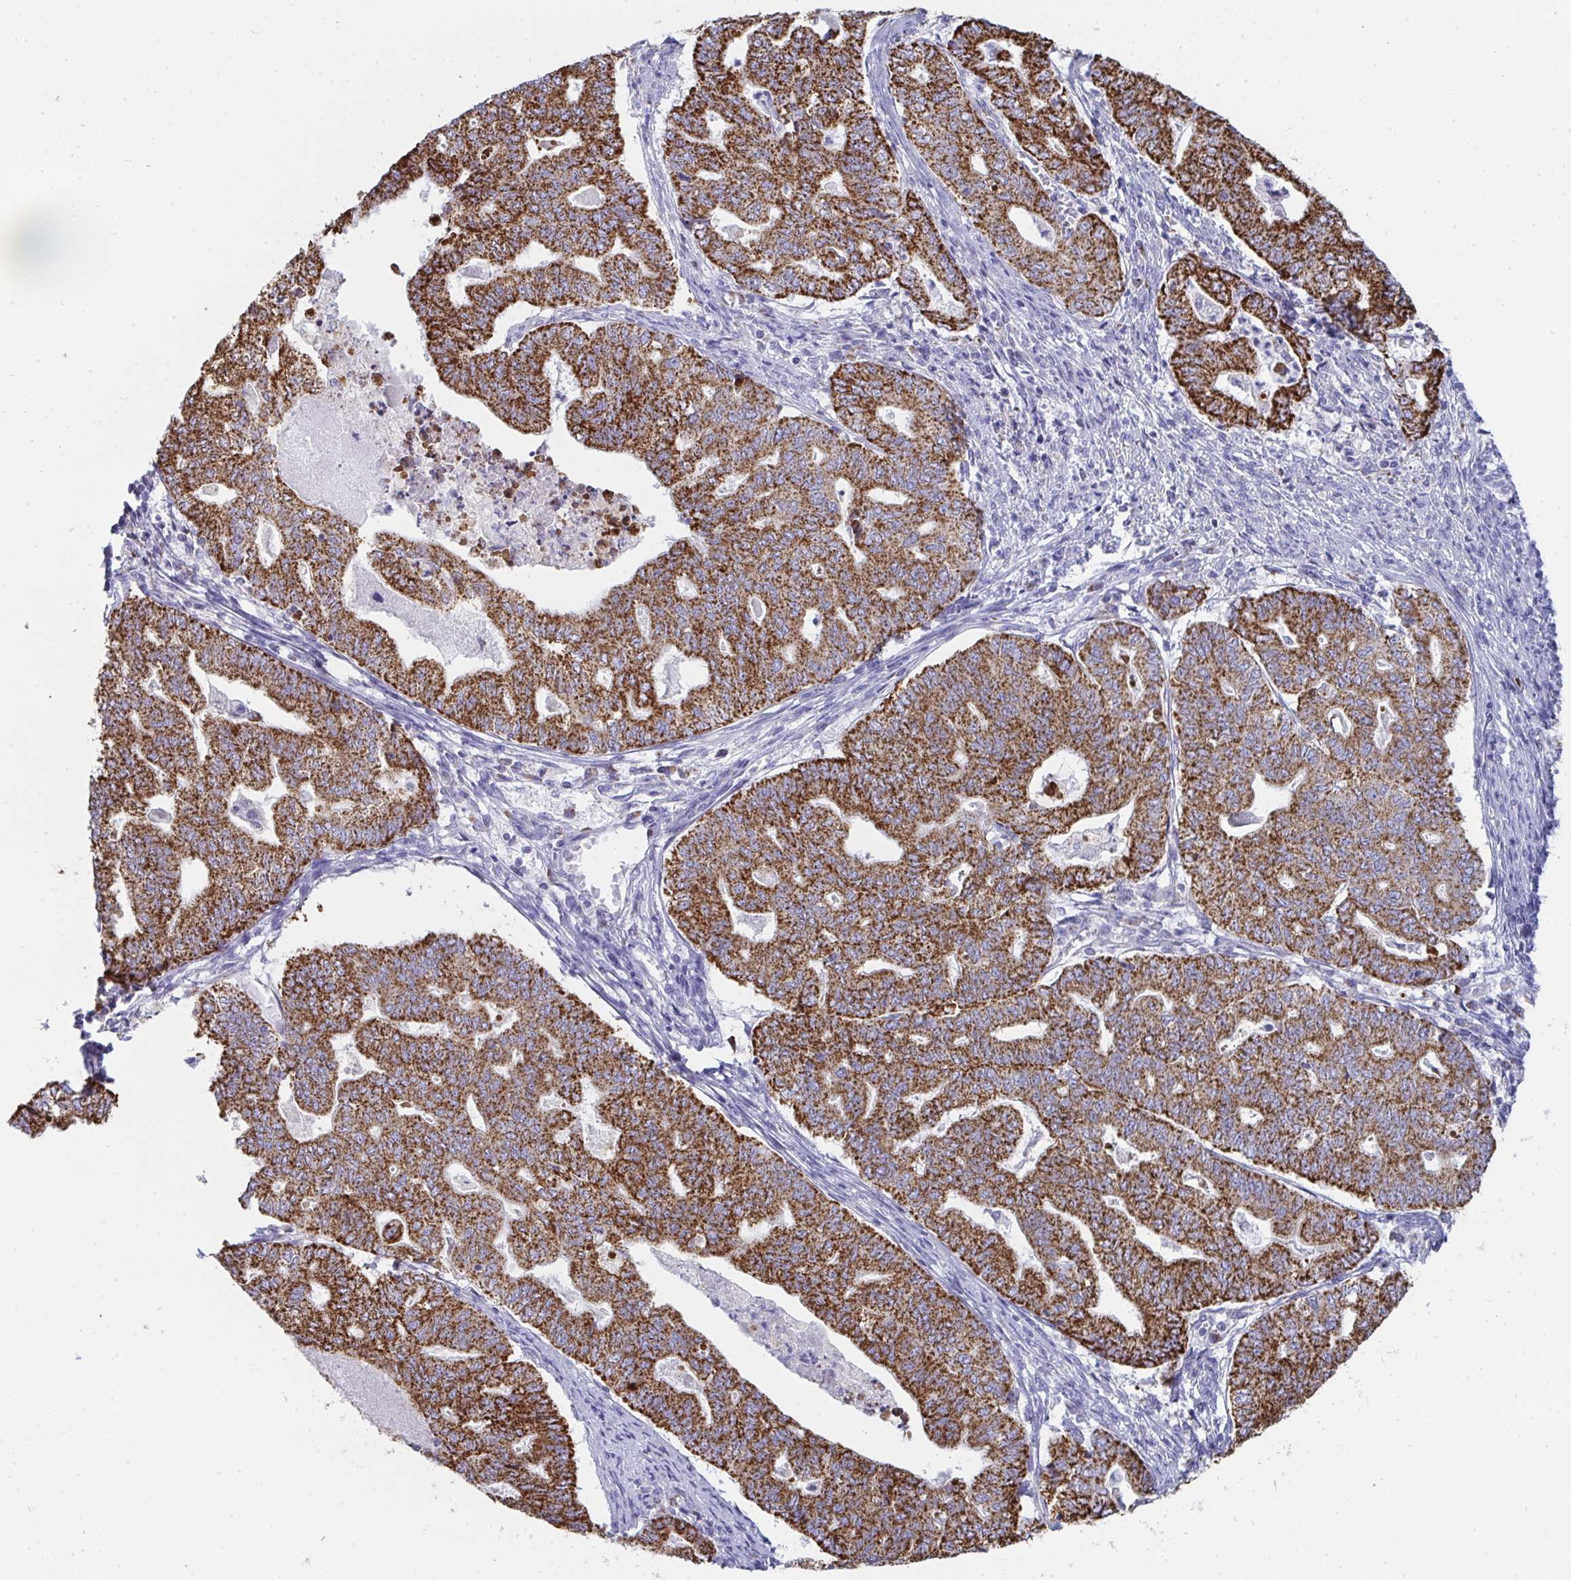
{"staining": {"intensity": "strong", "quantity": ">75%", "location": "cytoplasmic/membranous"}, "tissue": "endometrial cancer", "cell_type": "Tumor cells", "image_type": "cancer", "snomed": [{"axis": "morphology", "description": "Adenocarcinoma, NOS"}, {"axis": "topography", "description": "Endometrium"}], "caption": "Tumor cells reveal high levels of strong cytoplasmic/membranous staining in about >75% of cells in human endometrial cancer.", "gene": "AIFM1", "patient": {"sex": "female", "age": 79}}